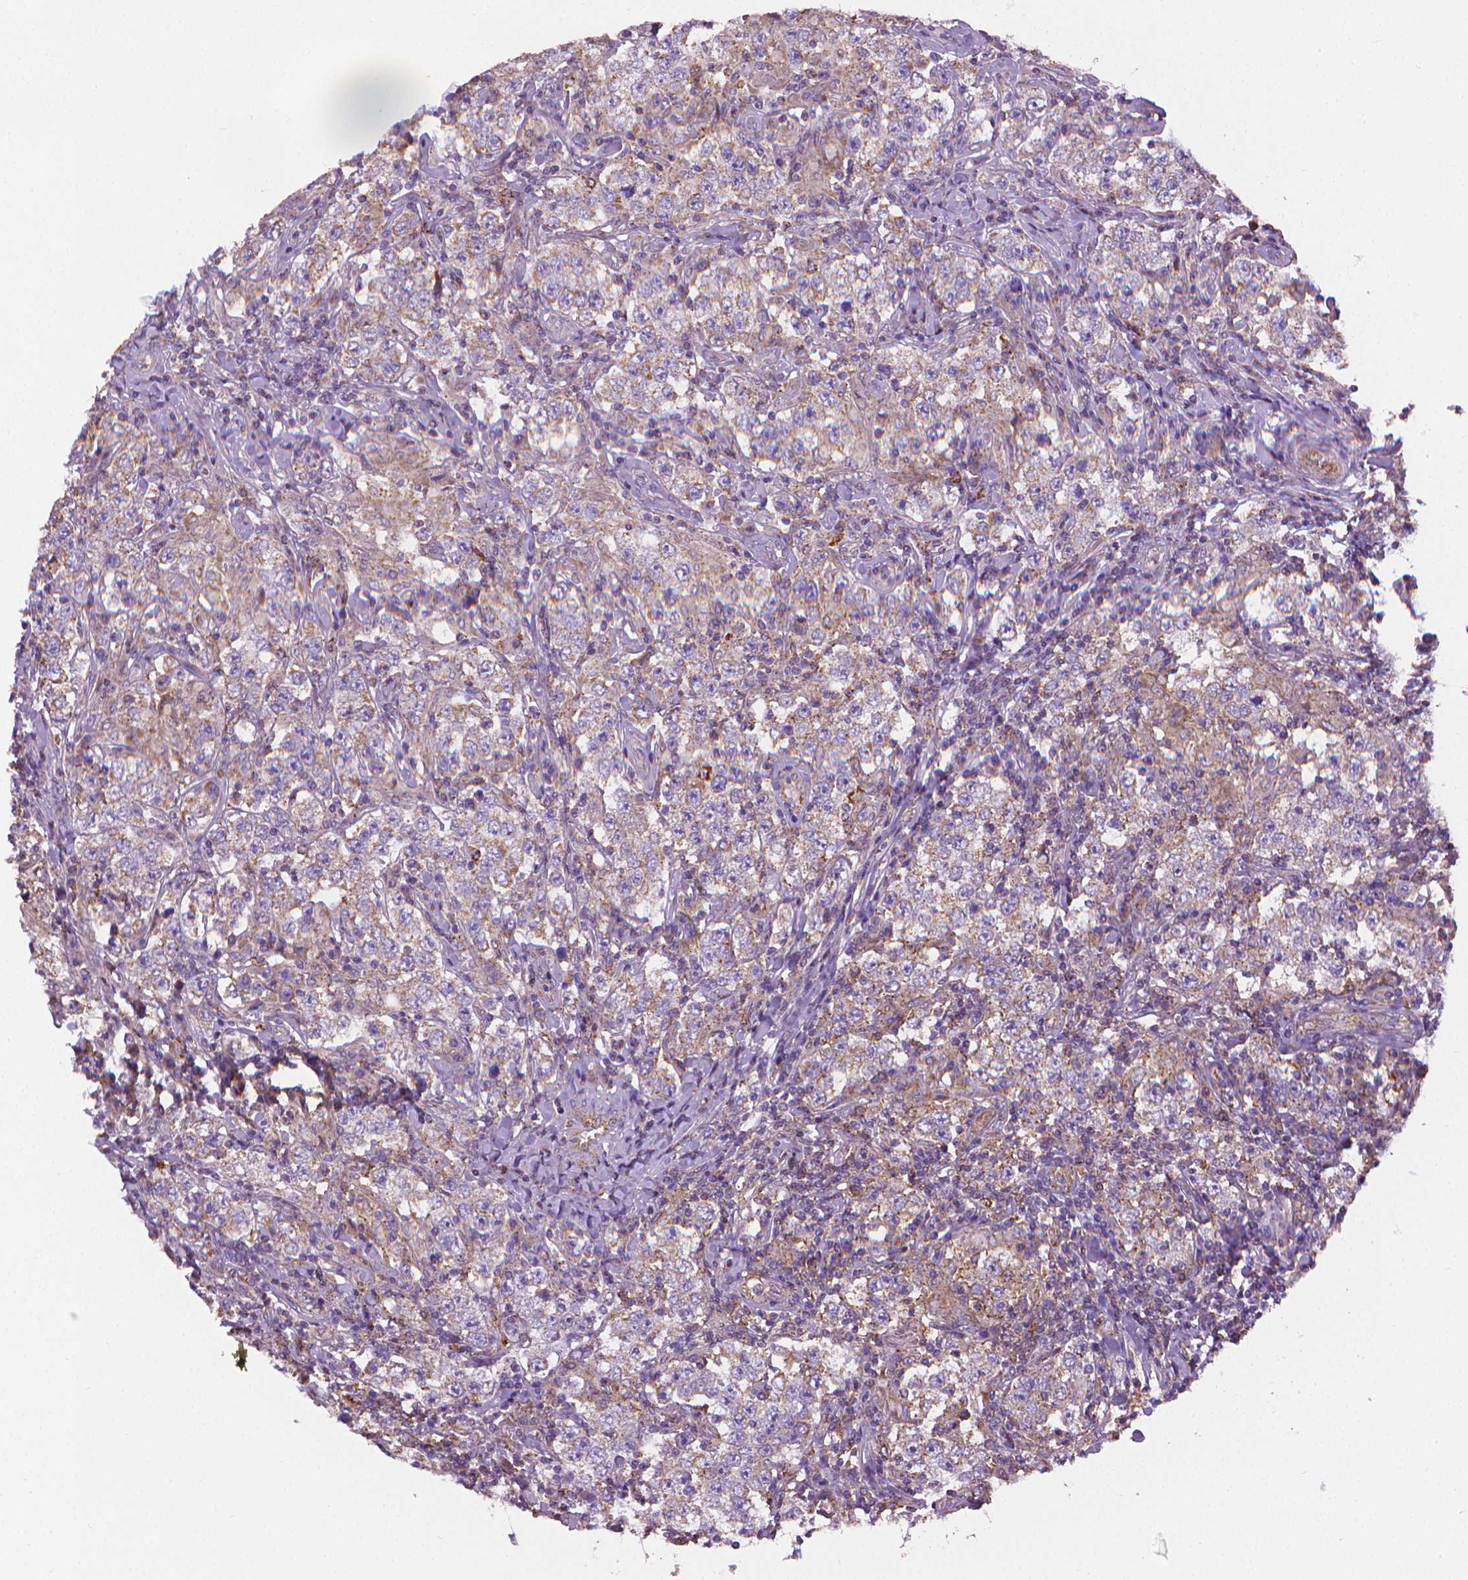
{"staining": {"intensity": "weak", "quantity": "<25%", "location": "cytoplasmic/membranous"}, "tissue": "testis cancer", "cell_type": "Tumor cells", "image_type": "cancer", "snomed": [{"axis": "morphology", "description": "Seminoma, NOS"}, {"axis": "morphology", "description": "Carcinoma, Embryonal, NOS"}, {"axis": "topography", "description": "Testis"}], "caption": "IHC image of neoplastic tissue: human testis cancer stained with DAB (3,3'-diaminobenzidine) reveals no significant protein positivity in tumor cells.", "gene": "SLC51B", "patient": {"sex": "male", "age": 41}}